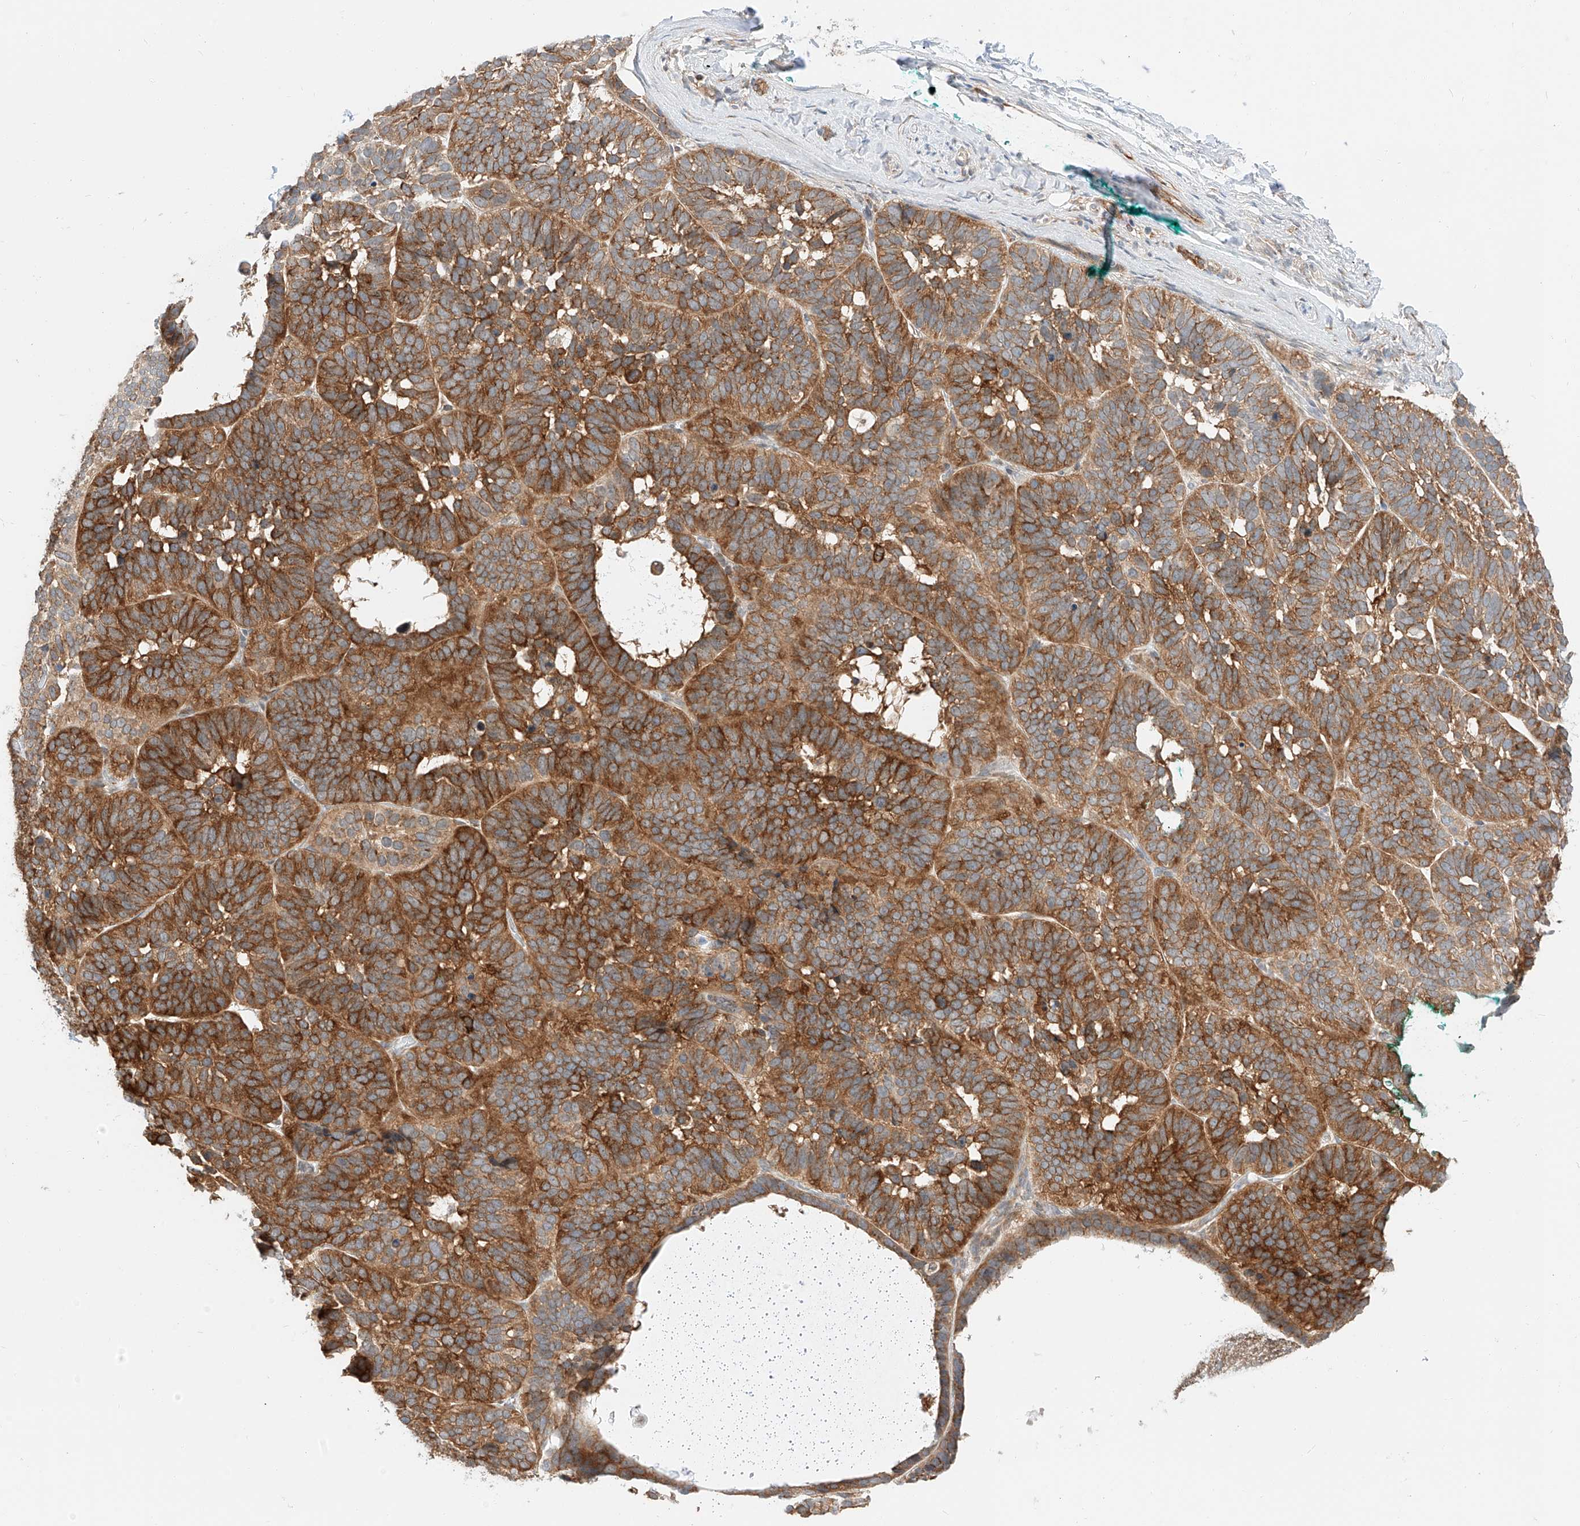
{"staining": {"intensity": "strong", "quantity": ">75%", "location": "cytoplasmic/membranous"}, "tissue": "skin cancer", "cell_type": "Tumor cells", "image_type": "cancer", "snomed": [{"axis": "morphology", "description": "Basal cell carcinoma"}, {"axis": "topography", "description": "Skin"}], "caption": "This image demonstrates skin cancer (basal cell carcinoma) stained with immunohistochemistry to label a protein in brown. The cytoplasmic/membranous of tumor cells show strong positivity for the protein. Nuclei are counter-stained blue.", "gene": "CARMIL1", "patient": {"sex": "male", "age": 62}}